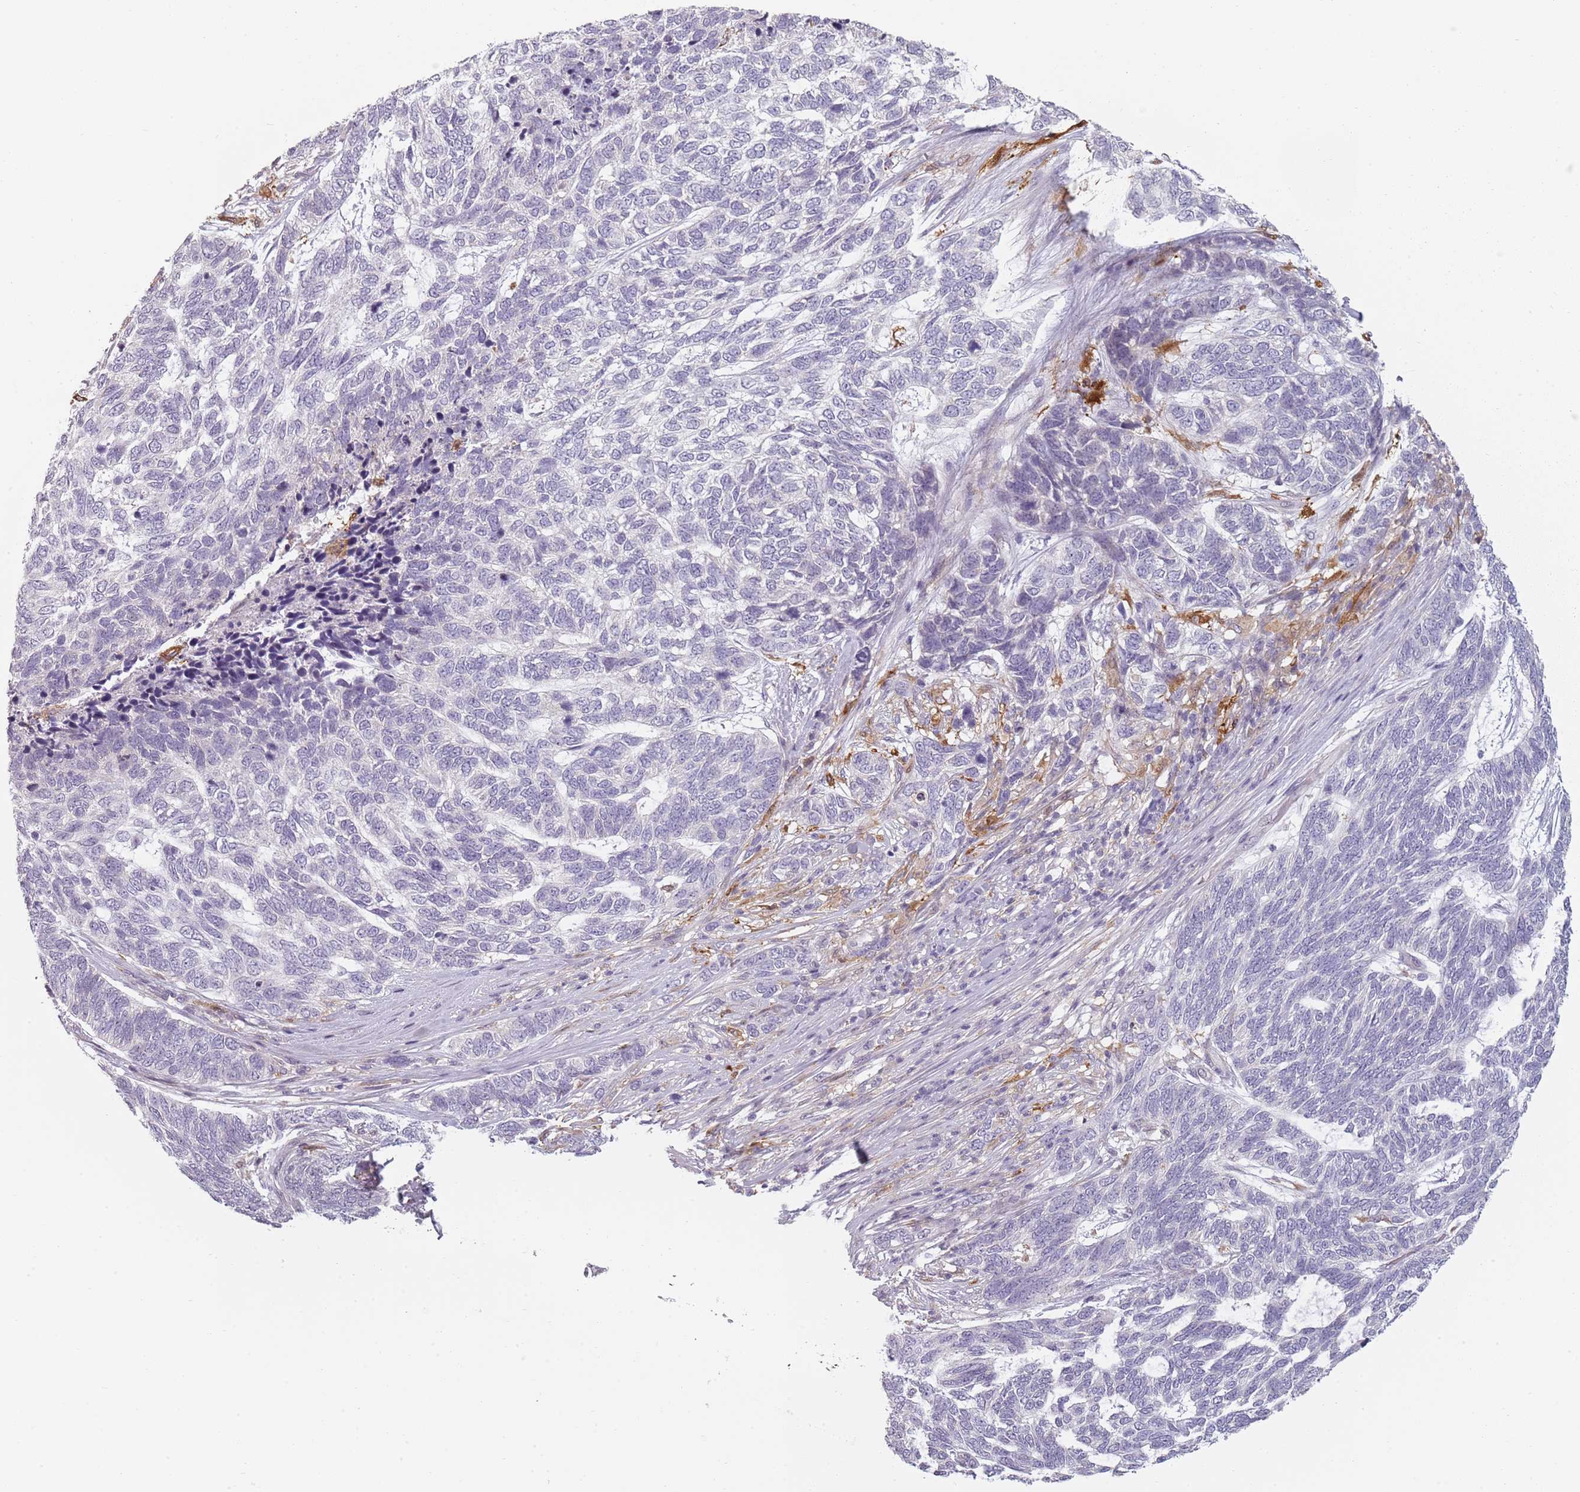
{"staining": {"intensity": "negative", "quantity": "none", "location": "none"}, "tissue": "skin cancer", "cell_type": "Tumor cells", "image_type": "cancer", "snomed": [{"axis": "morphology", "description": "Basal cell carcinoma"}, {"axis": "topography", "description": "Skin"}], "caption": "This is an IHC histopathology image of human skin basal cell carcinoma. There is no expression in tumor cells.", "gene": "CC2D2B", "patient": {"sex": "female", "age": 65}}